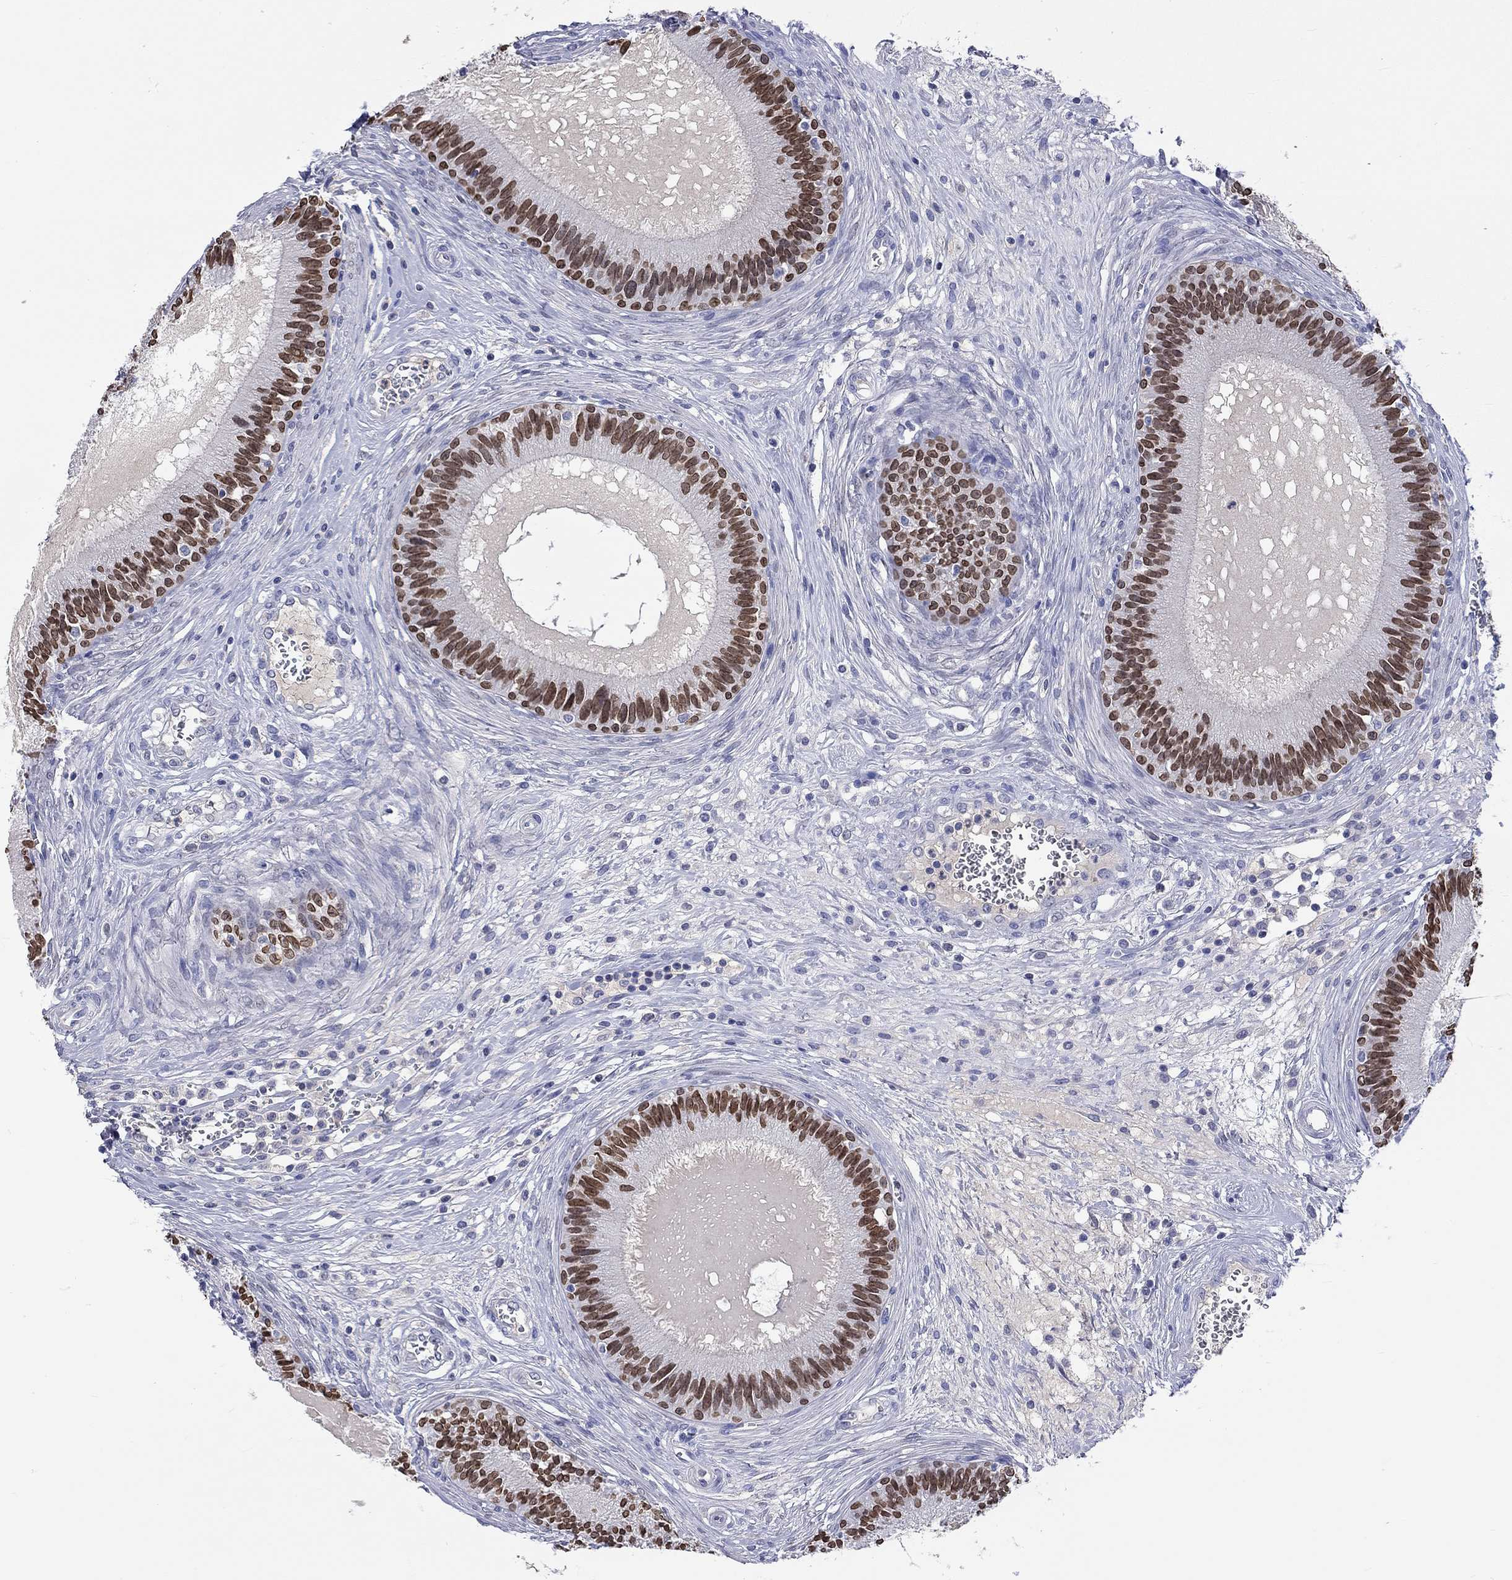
{"staining": {"intensity": "strong", "quantity": ">75%", "location": "nuclear"}, "tissue": "epididymis", "cell_type": "Glandular cells", "image_type": "normal", "snomed": [{"axis": "morphology", "description": "Normal tissue, NOS"}, {"axis": "topography", "description": "Epididymis"}], "caption": "Normal epididymis was stained to show a protein in brown. There is high levels of strong nuclear staining in approximately >75% of glandular cells. (Stains: DAB in brown, nuclei in blue, Microscopy: brightfield microscopy at high magnification).", "gene": "LRFN4", "patient": {"sex": "male", "age": 27}}